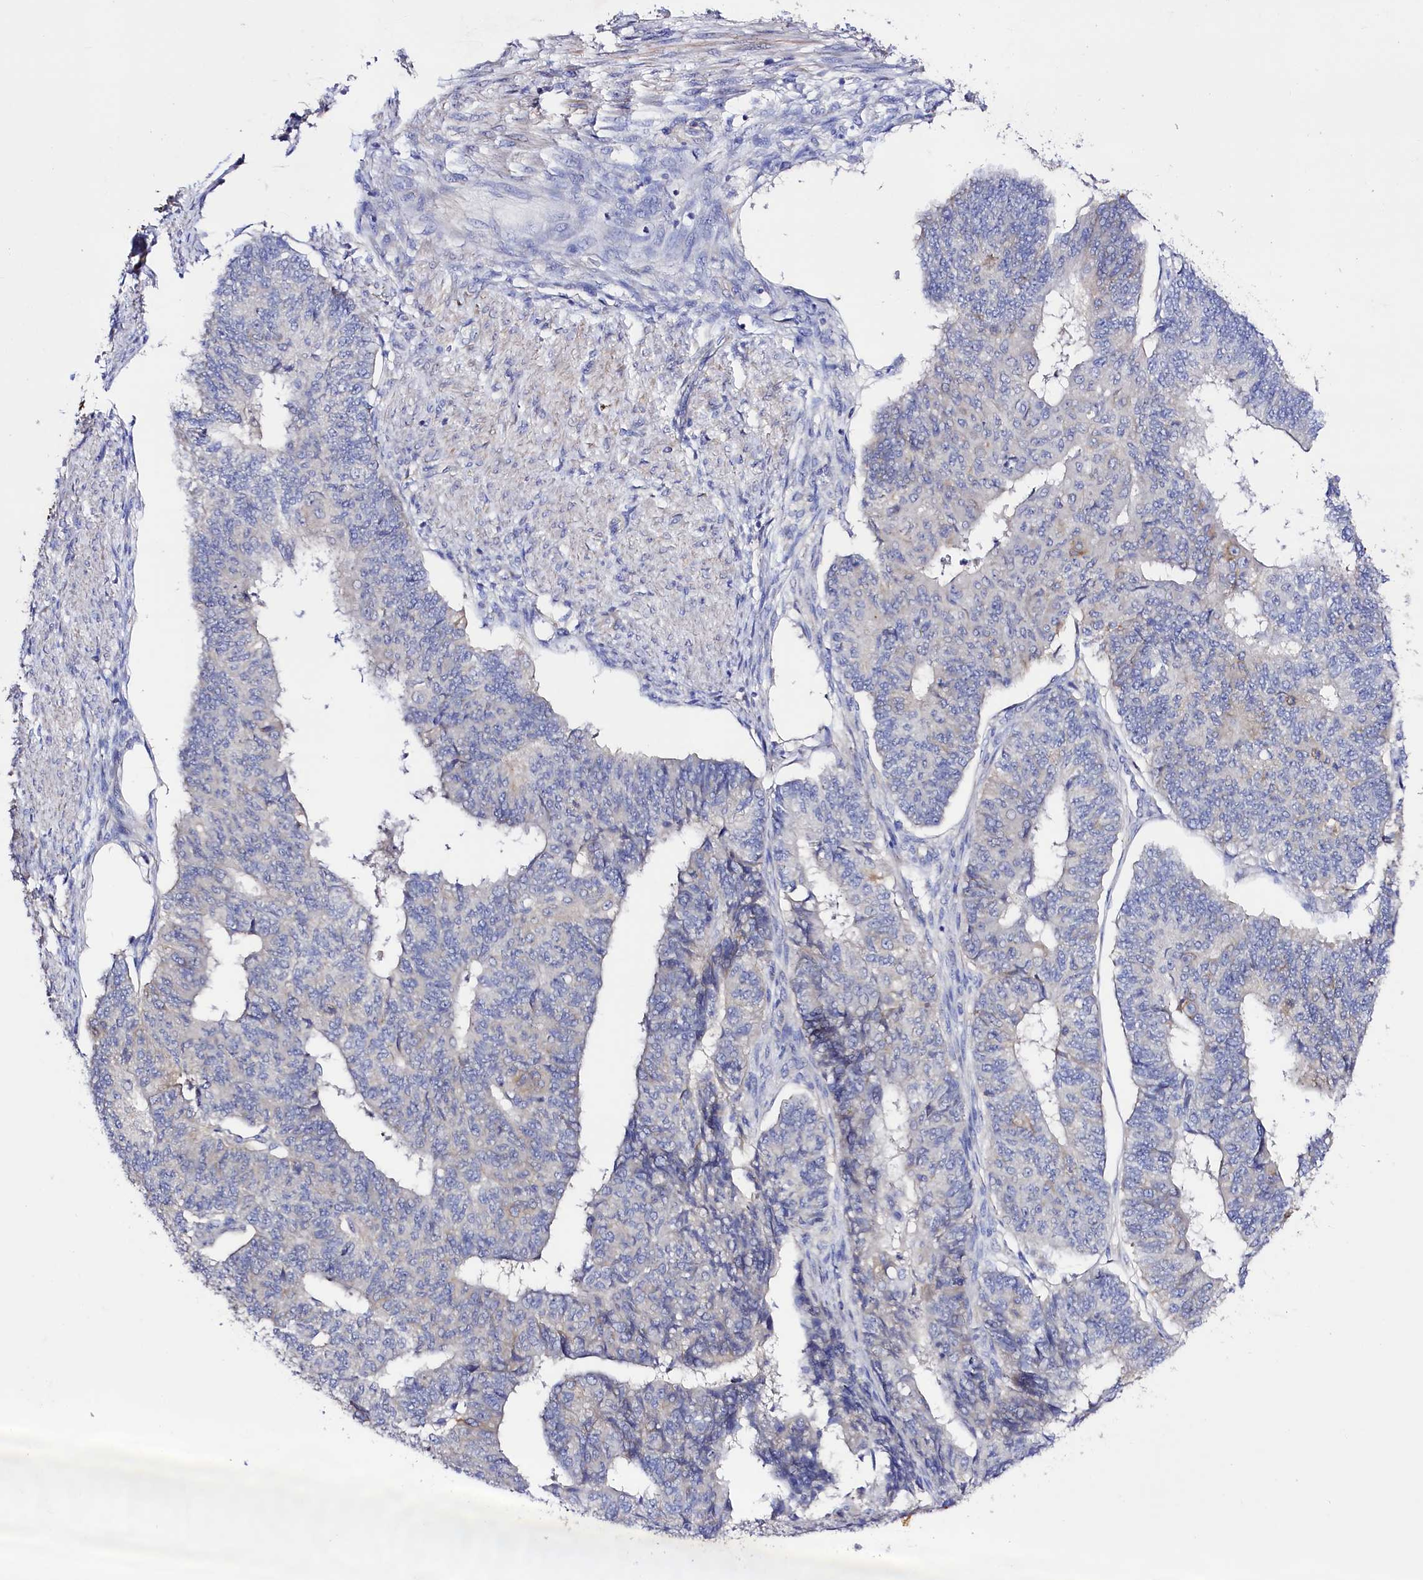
{"staining": {"intensity": "weak", "quantity": "<25%", "location": "cytoplasmic/membranous"}, "tissue": "endometrial cancer", "cell_type": "Tumor cells", "image_type": "cancer", "snomed": [{"axis": "morphology", "description": "Adenocarcinoma, NOS"}, {"axis": "topography", "description": "Endometrium"}], "caption": "Immunohistochemistry (IHC) histopathology image of neoplastic tissue: human adenocarcinoma (endometrial) stained with DAB (3,3'-diaminobenzidine) displays no significant protein positivity in tumor cells.", "gene": "SLC7A1", "patient": {"sex": "female", "age": 32}}